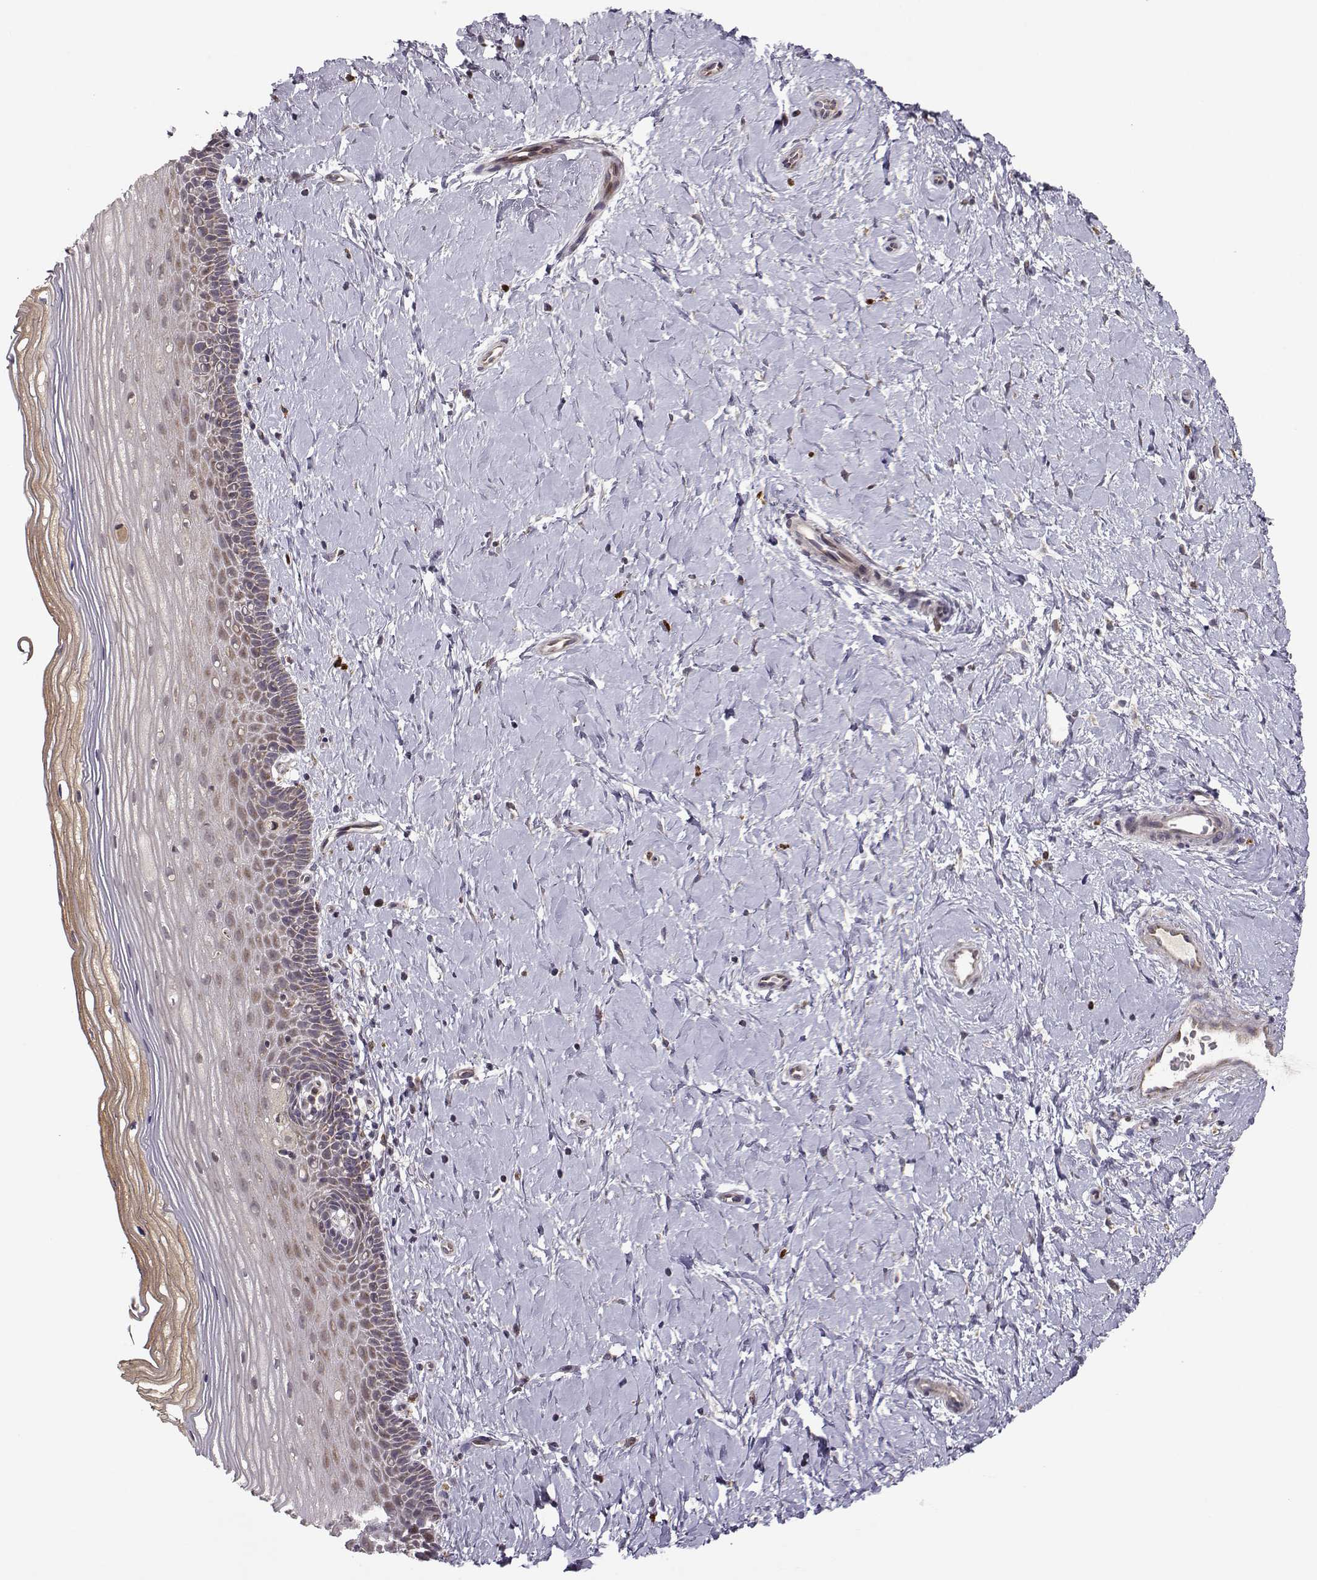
{"staining": {"intensity": "weak", "quantity": ">75%", "location": "cytoplasmic/membranous"}, "tissue": "cervix", "cell_type": "Glandular cells", "image_type": "normal", "snomed": [{"axis": "morphology", "description": "Normal tissue, NOS"}, {"axis": "topography", "description": "Cervix"}], "caption": "Weak cytoplasmic/membranous staining for a protein is identified in approximately >75% of glandular cells of benign cervix using IHC.", "gene": "NECAB3", "patient": {"sex": "female", "age": 37}}